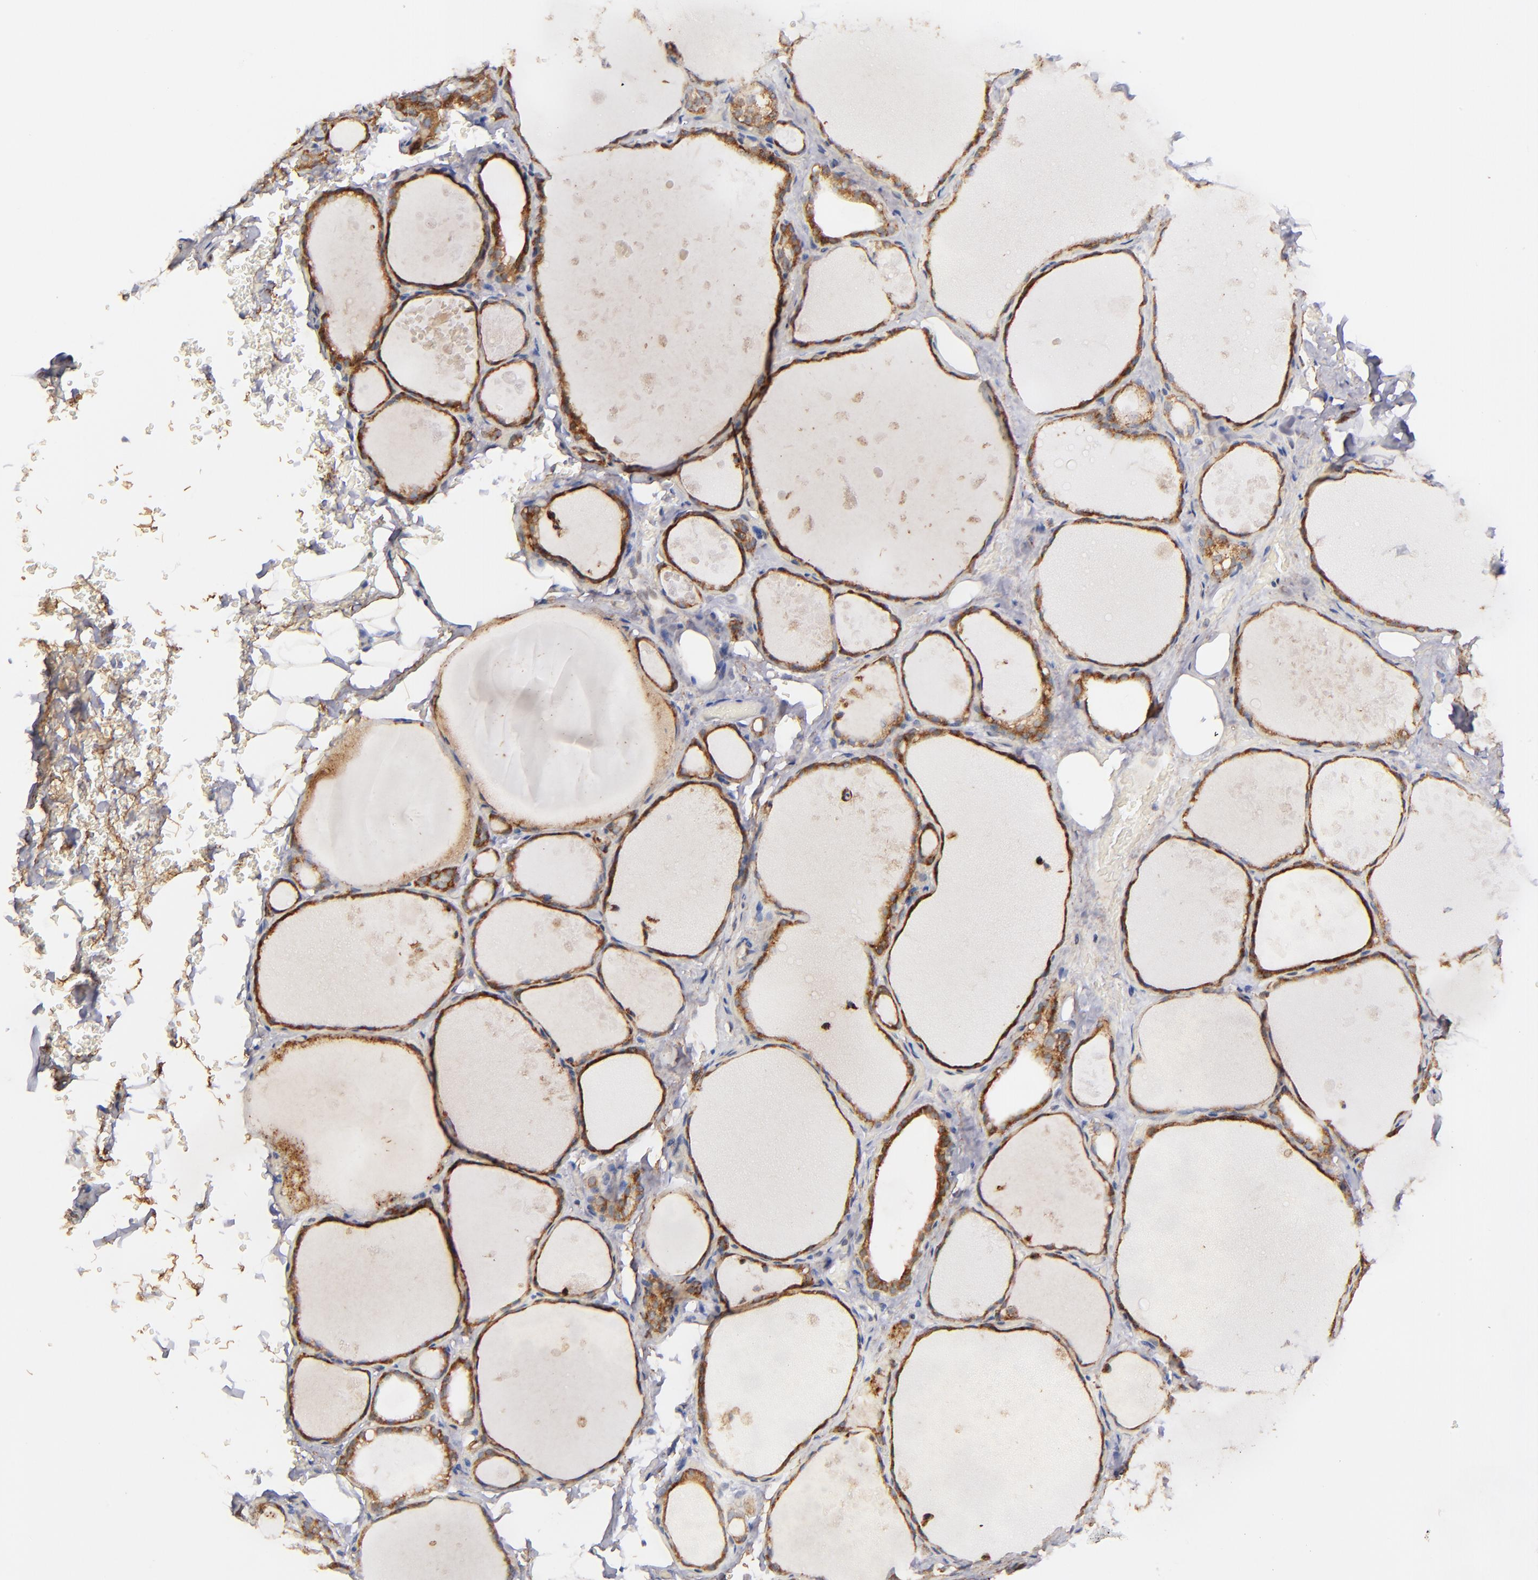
{"staining": {"intensity": "moderate", "quantity": ">75%", "location": "cytoplasmic/membranous"}, "tissue": "thyroid gland", "cell_type": "Glandular cells", "image_type": "normal", "snomed": [{"axis": "morphology", "description": "Normal tissue, NOS"}, {"axis": "topography", "description": "Thyroid gland"}], "caption": "Protein staining of normal thyroid gland reveals moderate cytoplasmic/membranous staining in approximately >75% of glandular cells.", "gene": "ZFYVE1", "patient": {"sex": "male", "age": 61}}